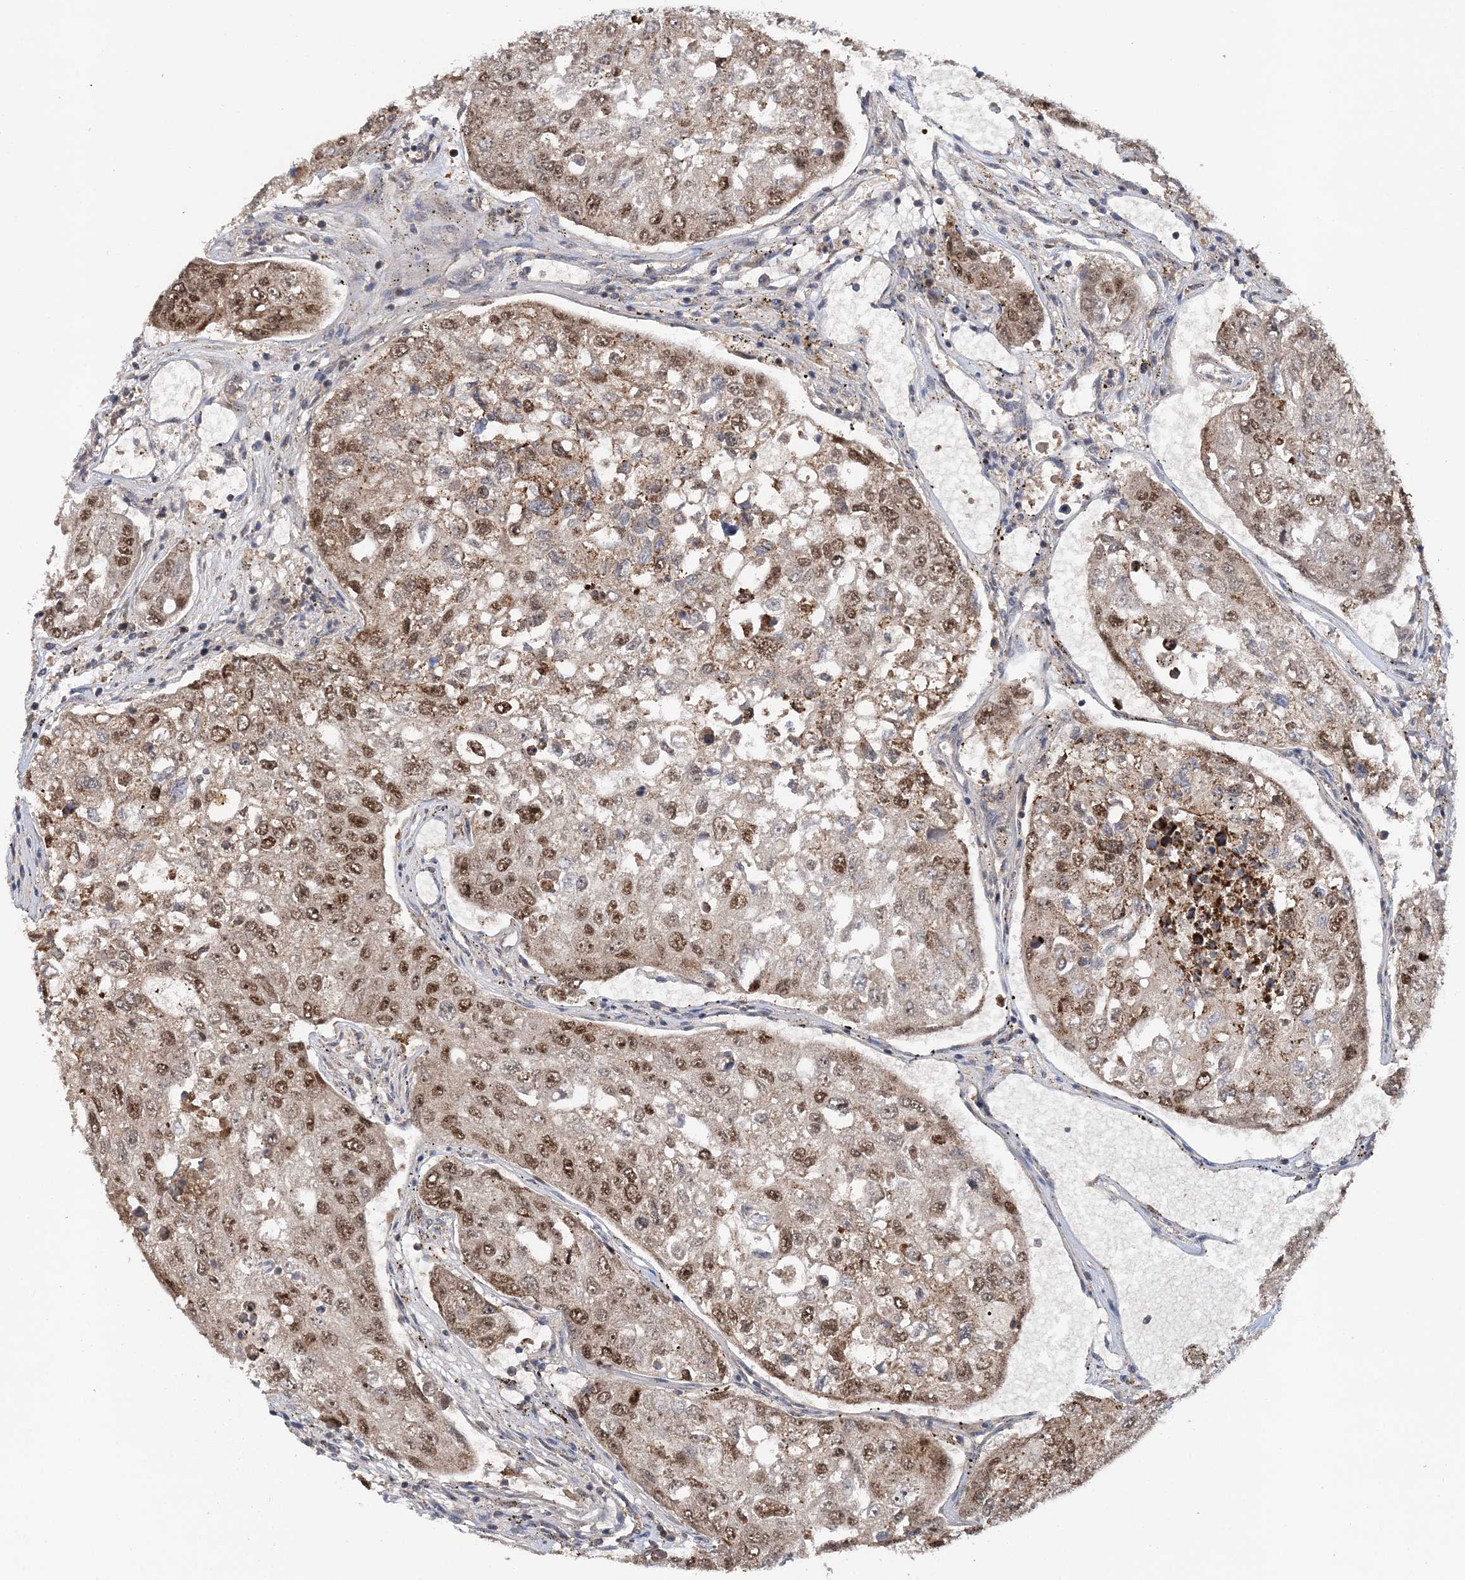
{"staining": {"intensity": "moderate", "quantity": ">75%", "location": "cytoplasmic/membranous,nuclear"}, "tissue": "urothelial cancer", "cell_type": "Tumor cells", "image_type": "cancer", "snomed": [{"axis": "morphology", "description": "Urothelial carcinoma, High grade"}, {"axis": "topography", "description": "Lymph node"}, {"axis": "topography", "description": "Urinary bladder"}], "caption": "This micrograph demonstrates IHC staining of urothelial carcinoma (high-grade), with medium moderate cytoplasmic/membranous and nuclear expression in approximately >75% of tumor cells.", "gene": "KIF4A", "patient": {"sex": "male", "age": 51}}